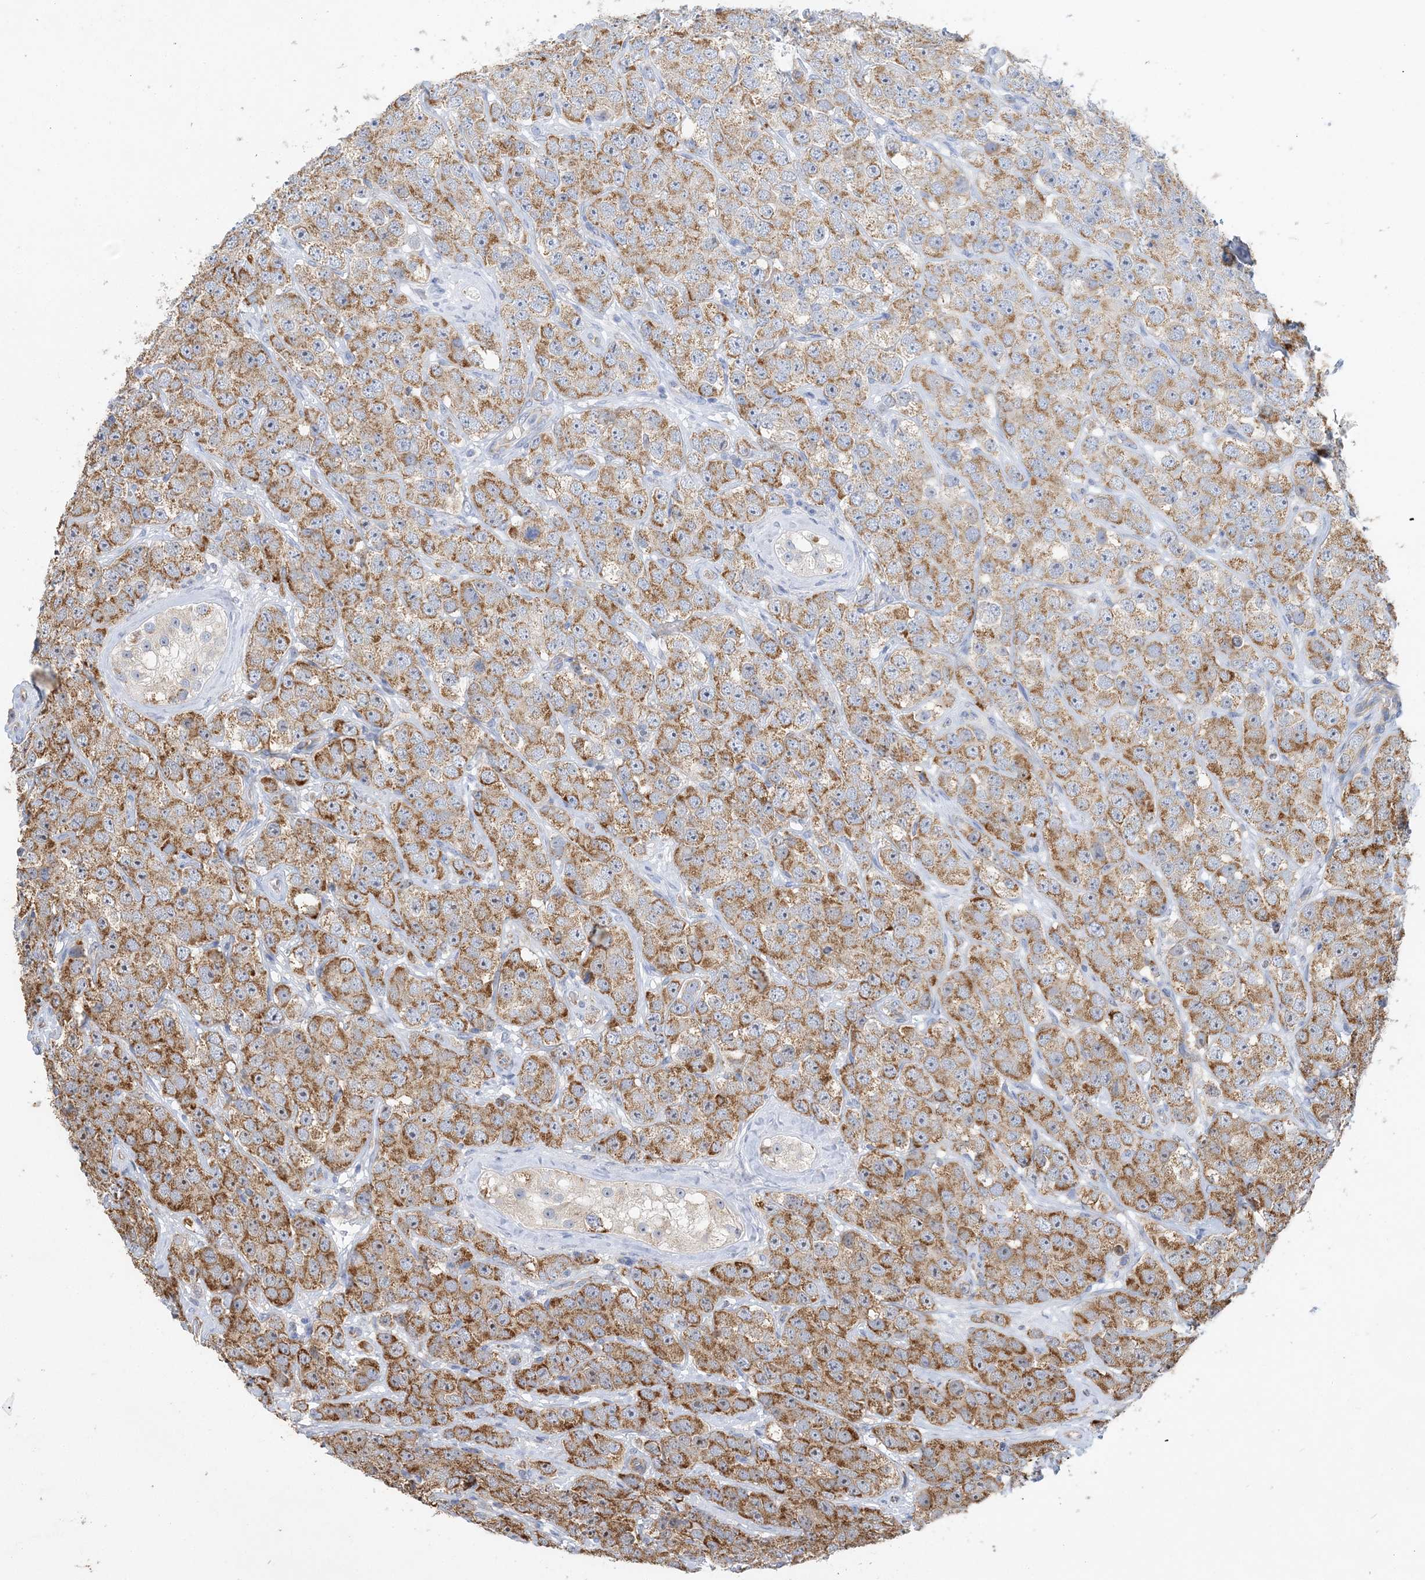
{"staining": {"intensity": "moderate", "quantity": ">75%", "location": "cytoplasmic/membranous"}, "tissue": "testis cancer", "cell_type": "Tumor cells", "image_type": "cancer", "snomed": [{"axis": "morphology", "description": "Seminoma, NOS"}, {"axis": "topography", "description": "Testis"}], "caption": "There is medium levels of moderate cytoplasmic/membranous staining in tumor cells of seminoma (testis), as demonstrated by immunohistochemical staining (brown color).", "gene": "FEZ2", "patient": {"sex": "male", "age": 28}}